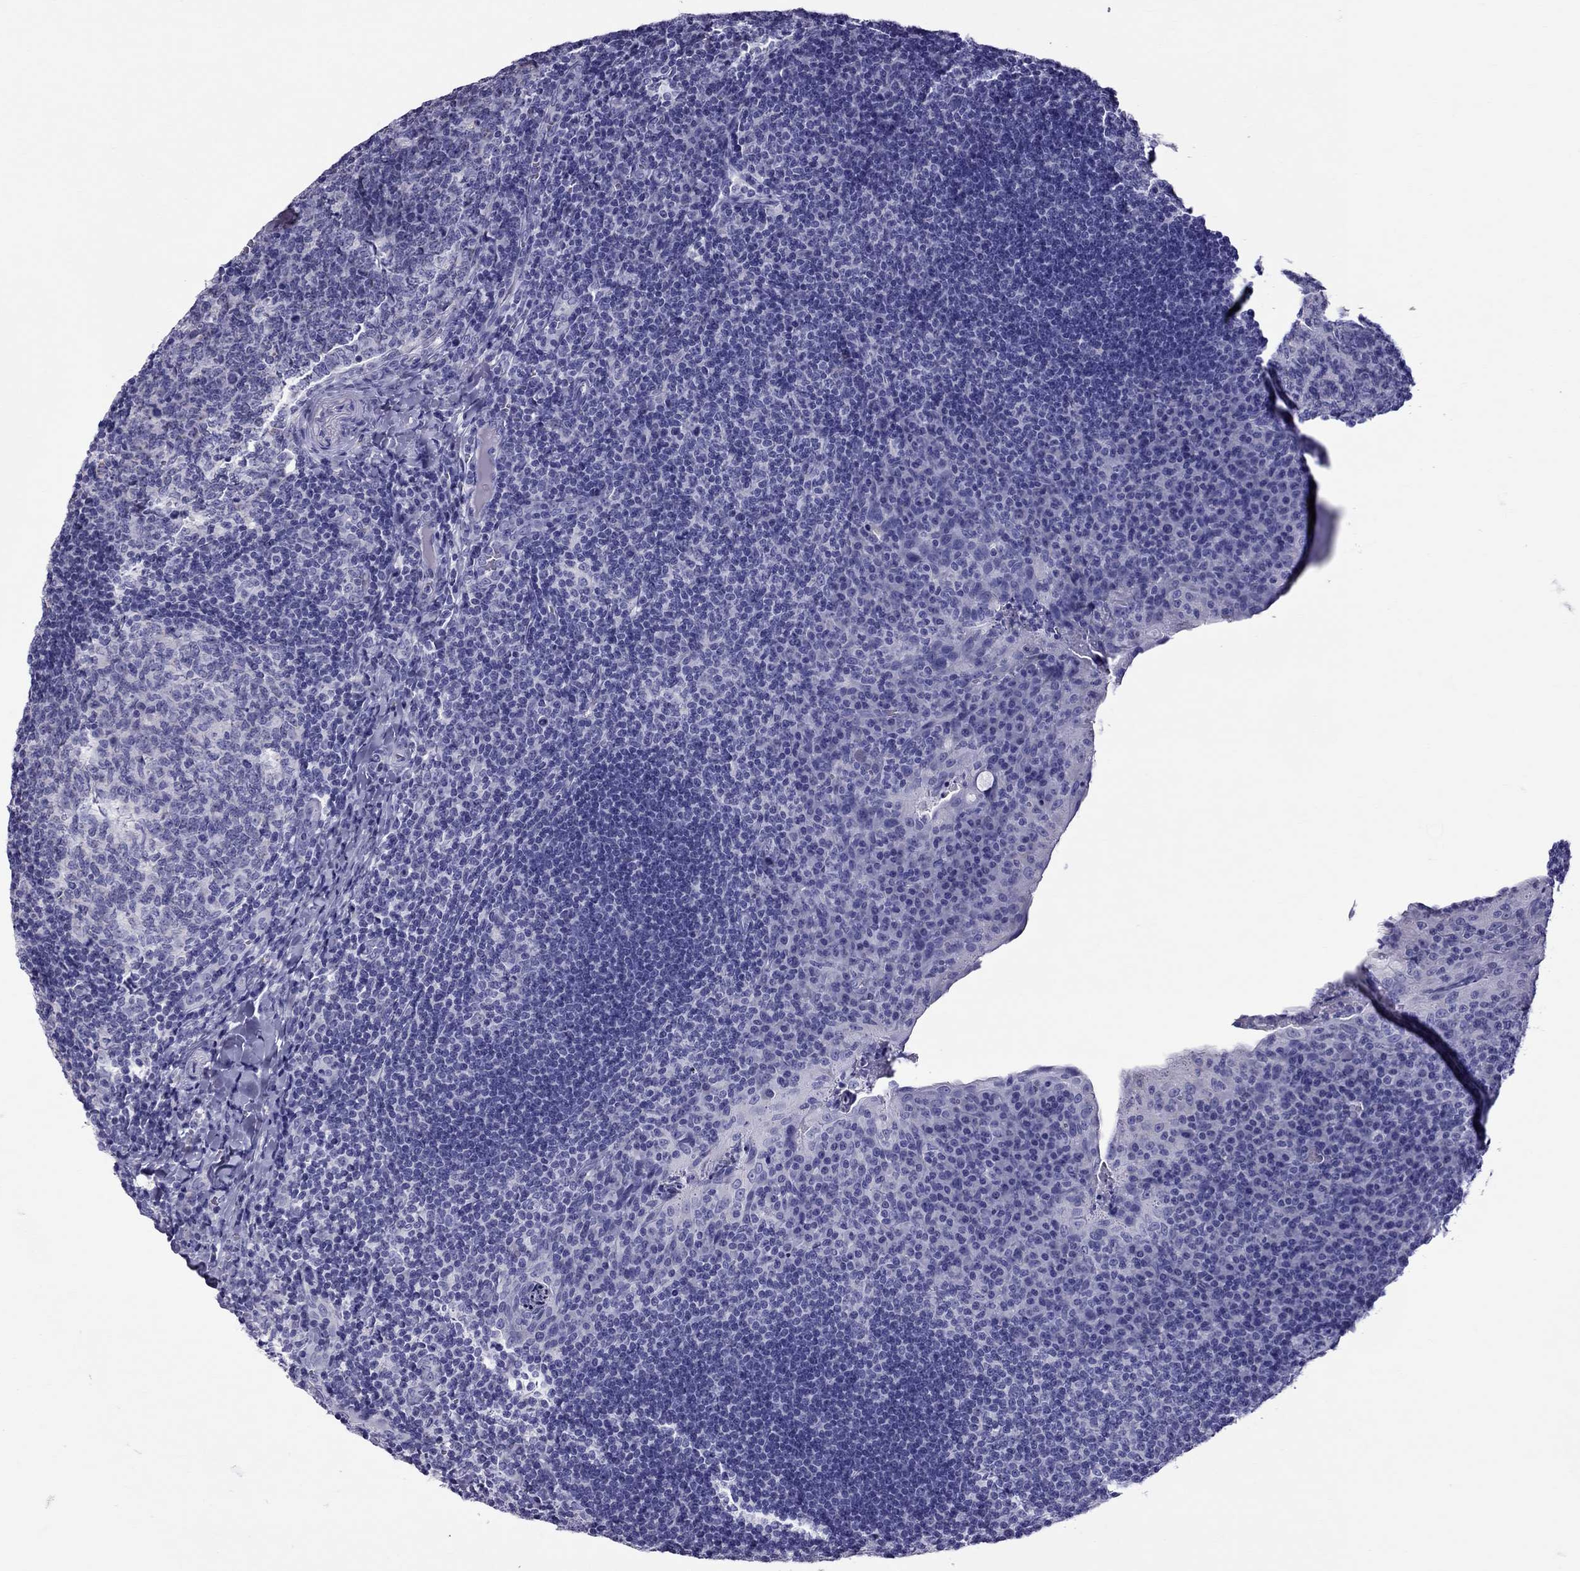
{"staining": {"intensity": "negative", "quantity": "none", "location": "none"}, "tissue": "tonsil", "cell_type": "Germinal center cells", "image_type": "normal", "snomed": [{"axis": "morphology", "description": "Normal tissue, NOS"}, {"axis": "topography", "description": "Tonsil"}], "caption": "This micrograph is of unremarkable tonsil stained with immunohistochemistry (IHC) to label a protein in brown with the nuclei are counter-stained blue. There is no expression in germinal center cells.", "gene": "TTLL13", "patient": {"sex": "male", "age": 17}}